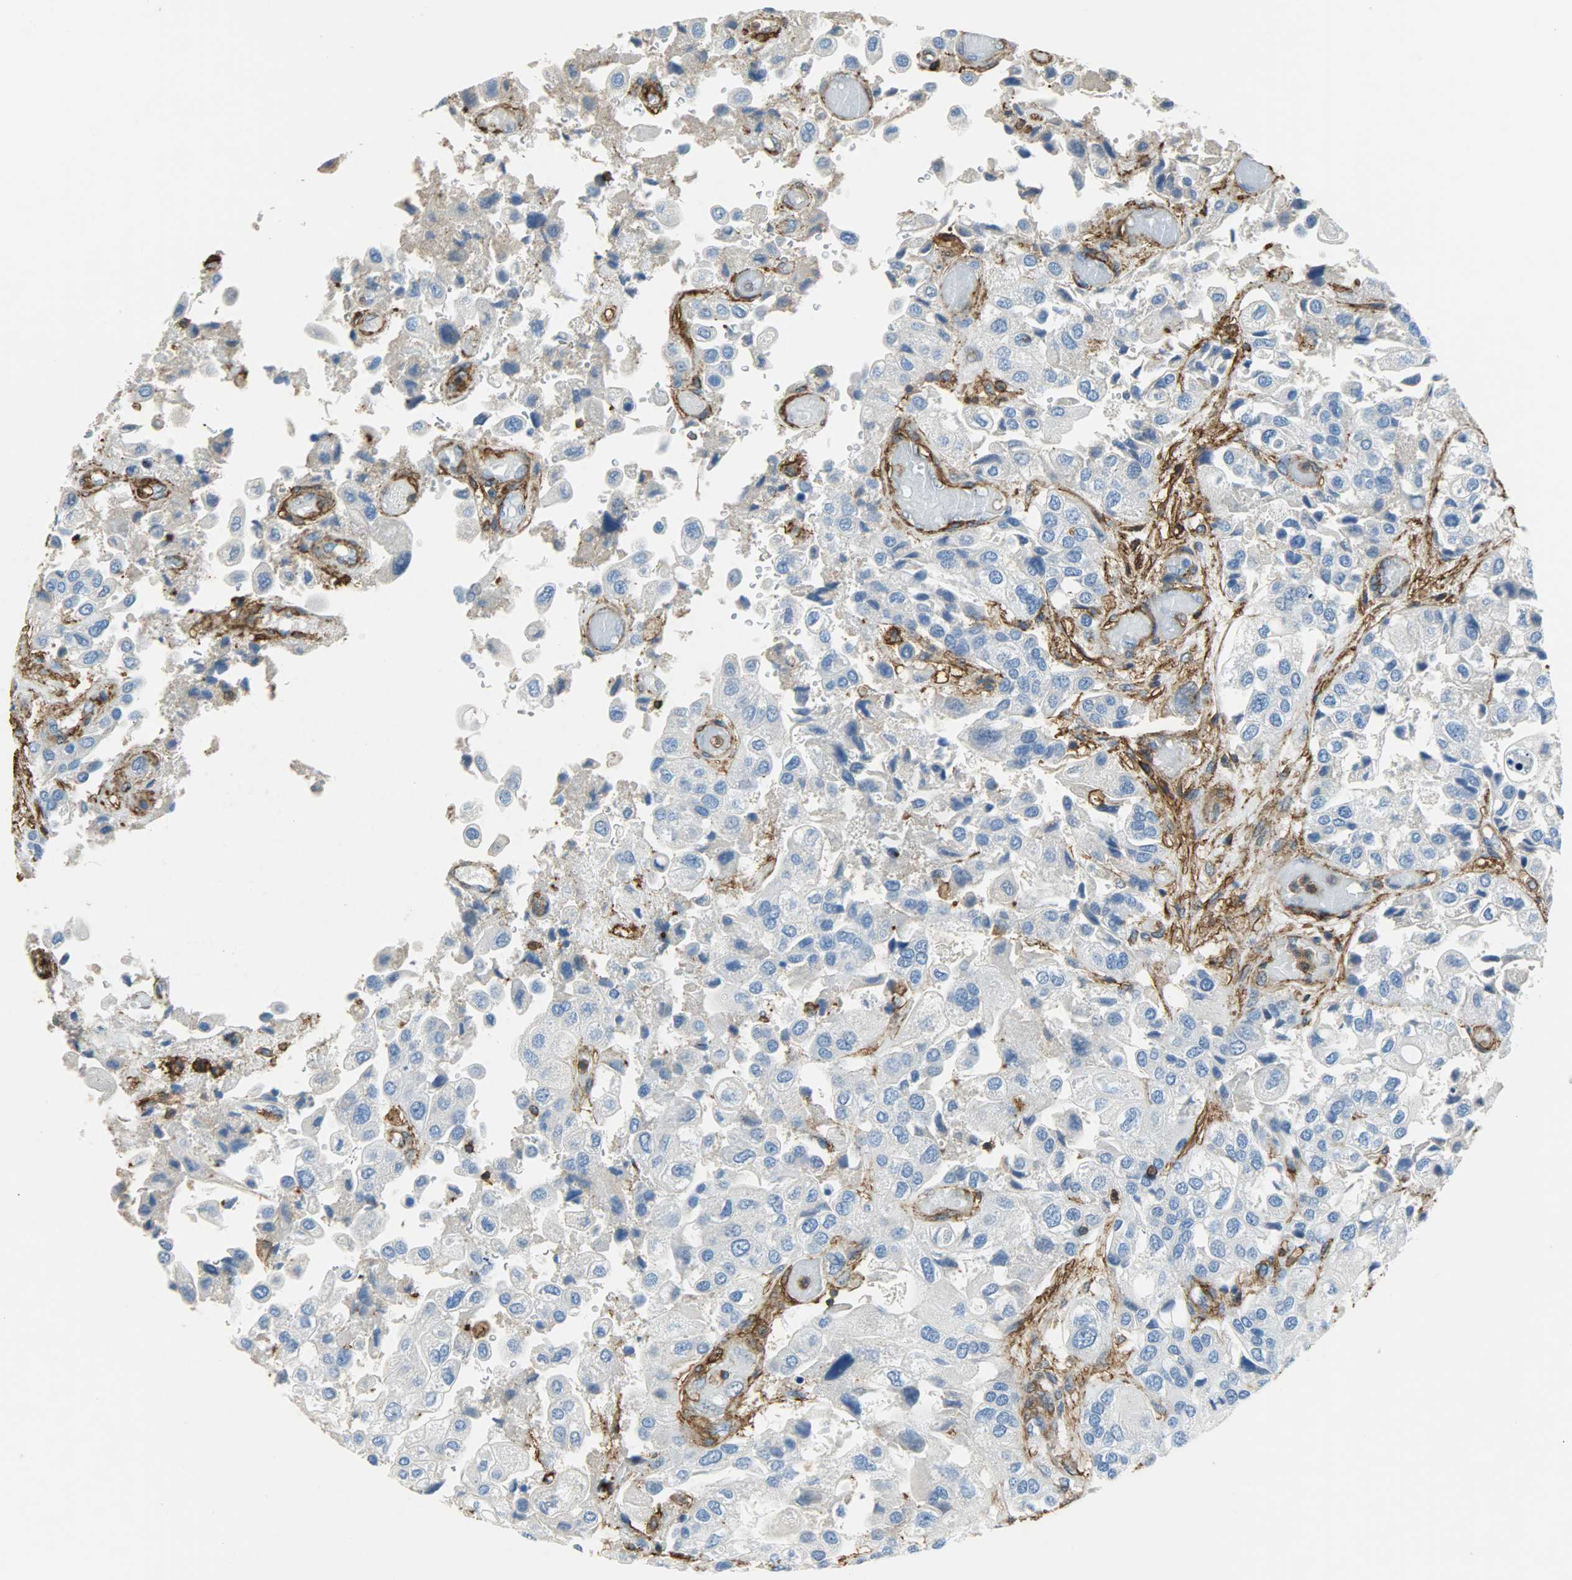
{"staining": {"intensity": "negative", "quantity": "none", "location": "none"}, "tissue": "urothelial cancer", "cell_type": "Tumor cells", "image_type": "cancer", "snomed": [{"axis": "morphology", "description": "Urothelial carcinoma, High grade"}, {"axis": "topography", "description": "Urinary bladder"}], "caption": "Tumor cells are negative for brown protein staining in urothelial cancer.", "gene": "ANXA6", "patient": {"sex": "female", "age": 64}}